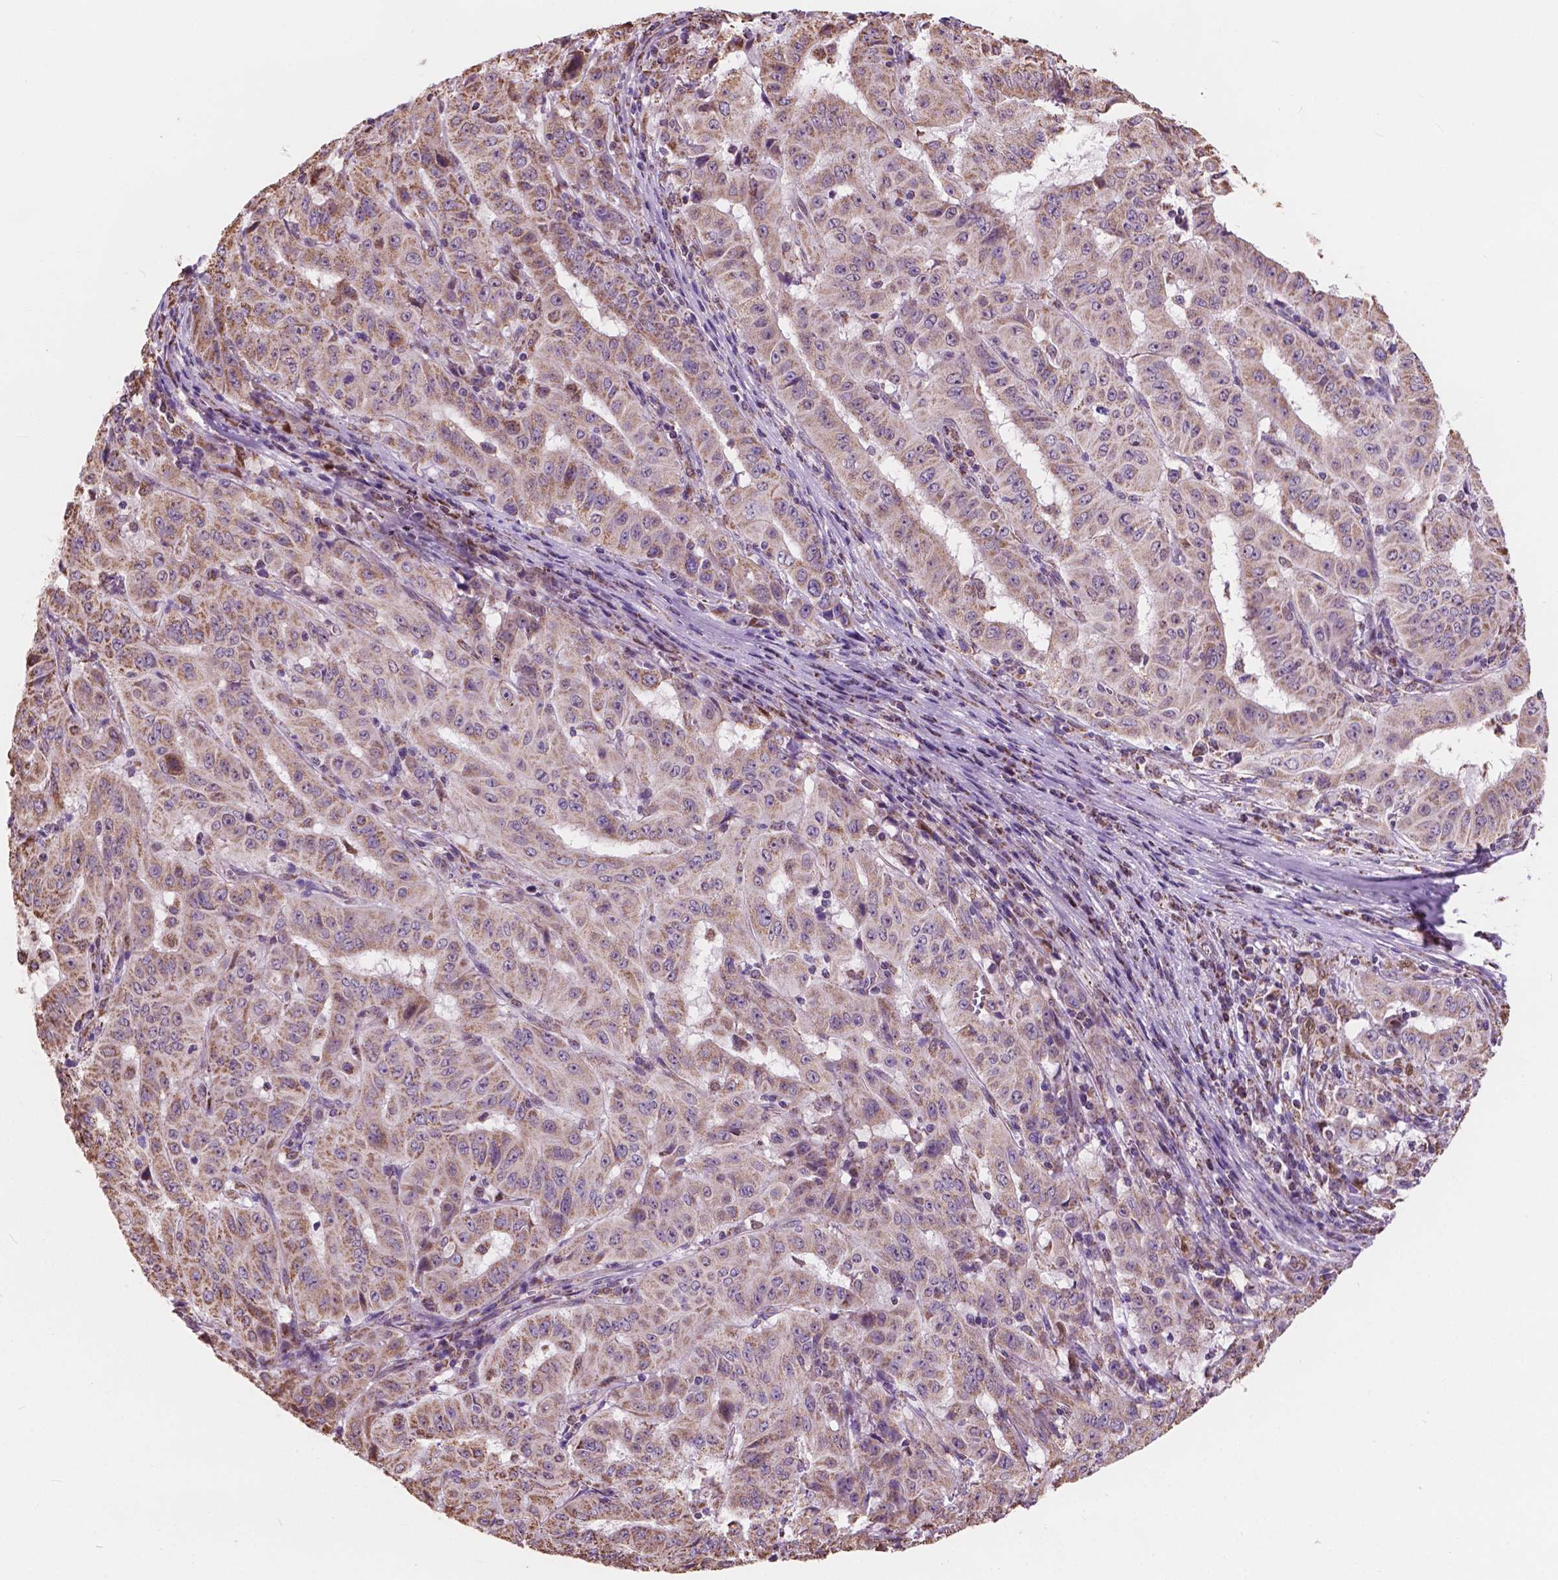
{"staining": {"intensity": "weak", "quantity": ">75%", "location": "cytoplasmic/membranous"}, "tissue": "pancreatic cancer", "cell_type": "Tumor cells", "image_type": "cancer", "snomed": [{"axis": "morphology", "description": "Adenocarcinoma, NOS"}, {"axis": "topography", "description": "Pancreas"}], "caption": "Adenocarcinoma (pancreatic) stained with a protein marker shows weak staining in tumor cells.", "gene": "SCOC", "patient": {"sex": "male", "age": 63}}